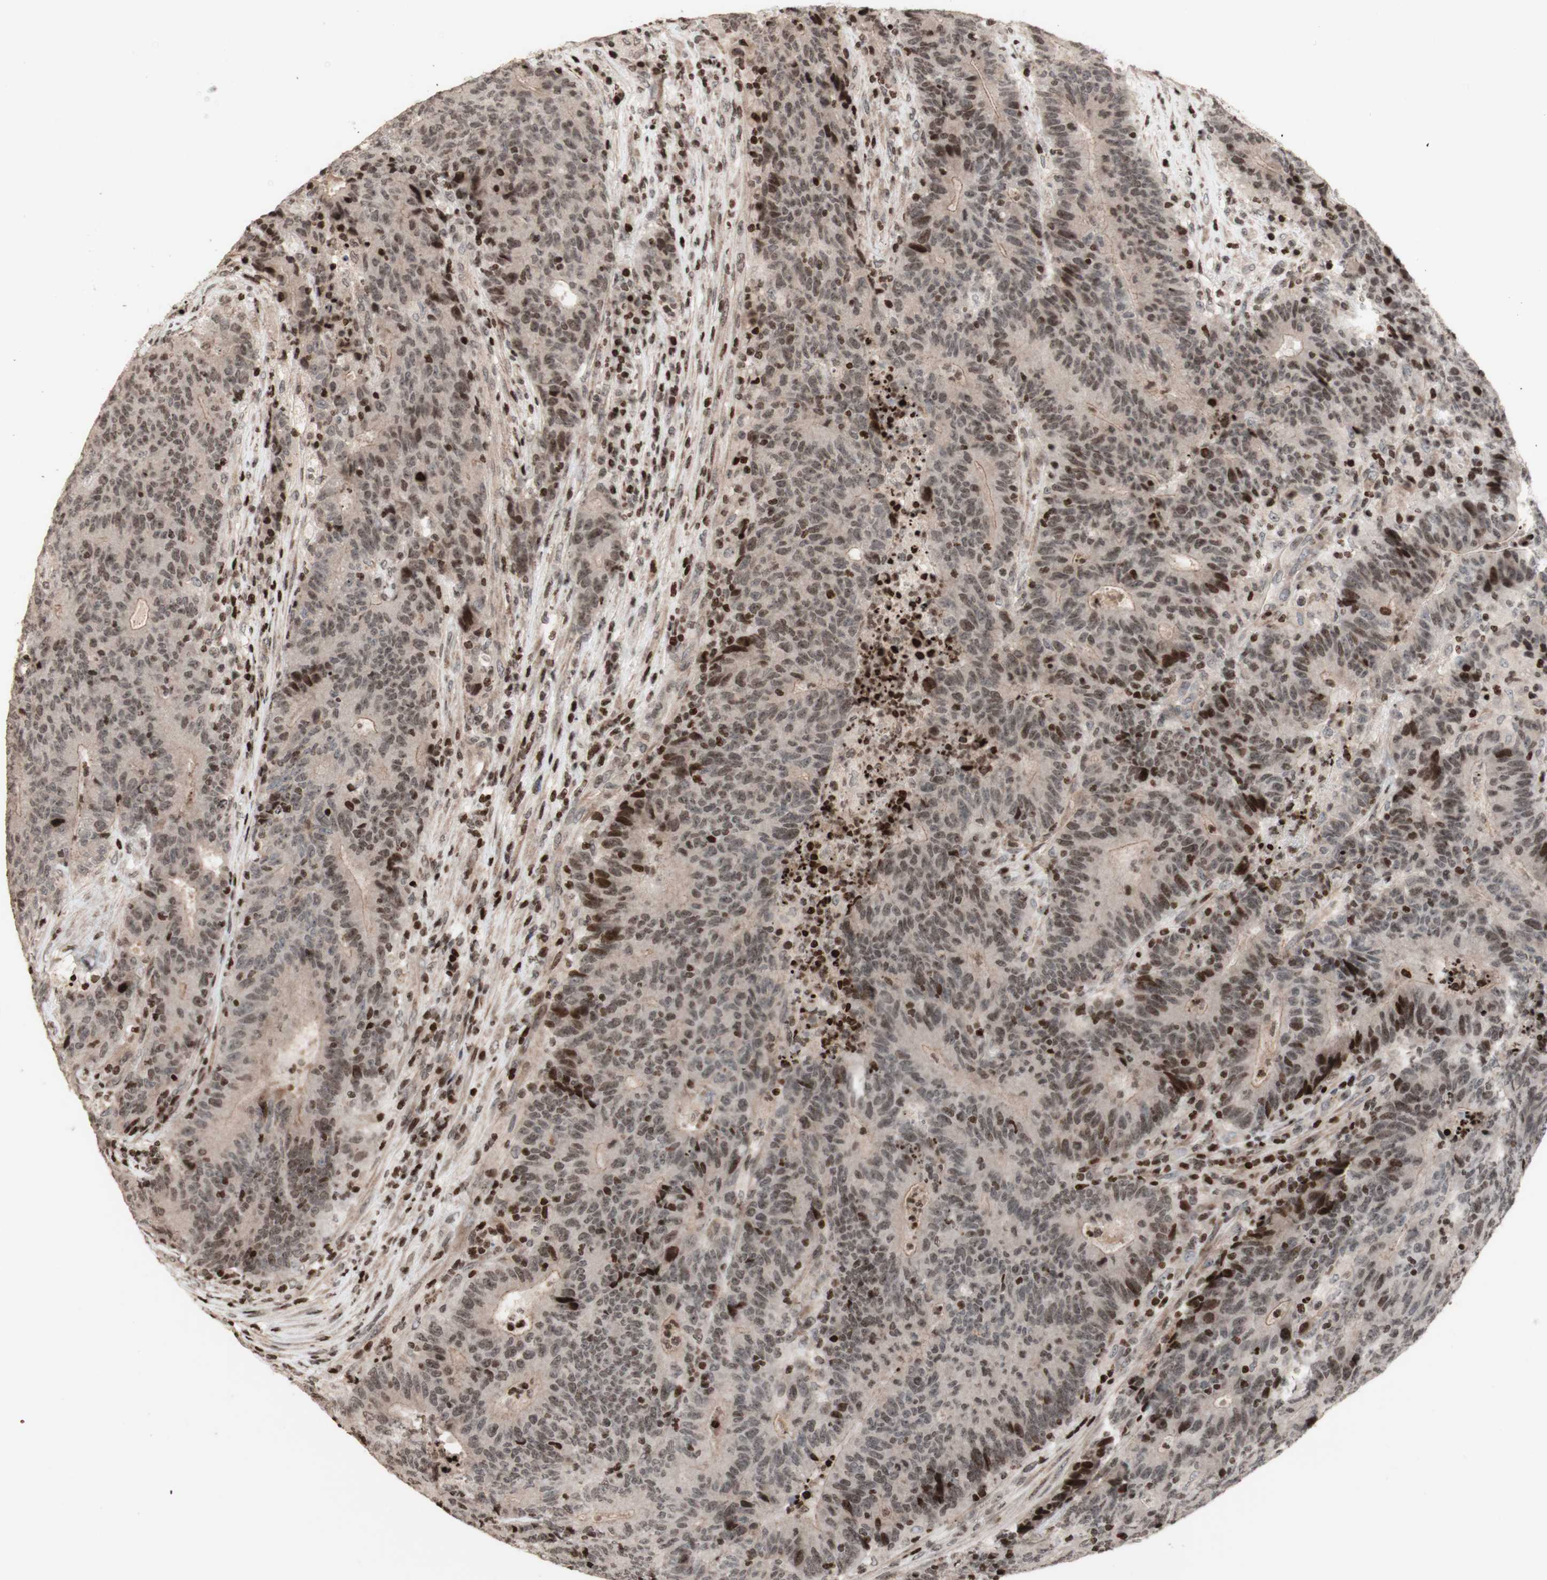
{"staining": {"intensity": "weak", "quantity": "<25%", "location": "nuclear"}, "tissue": "colorectal cancer", "cell_type": "Tumor cells", "image_type": "cancer", "snomed": [{"axis": "morphology", "description": "Normal tissue, NOS"}, {"axis": "morphology", "description": "Adenocarcinoma, NOS"}, {"axis": "topography", "description": "Colon"}], "caption": "High magnification brightfield microscopy of colorectal adenocarcinoma stained with DAB (3,3'-diaminobenzidine) (brown) and counterstained with hematoxylin (blue): tumor cells show no significant staining.", "gene": "POLA1", "patient": {"sex": "female", "age": 75}}